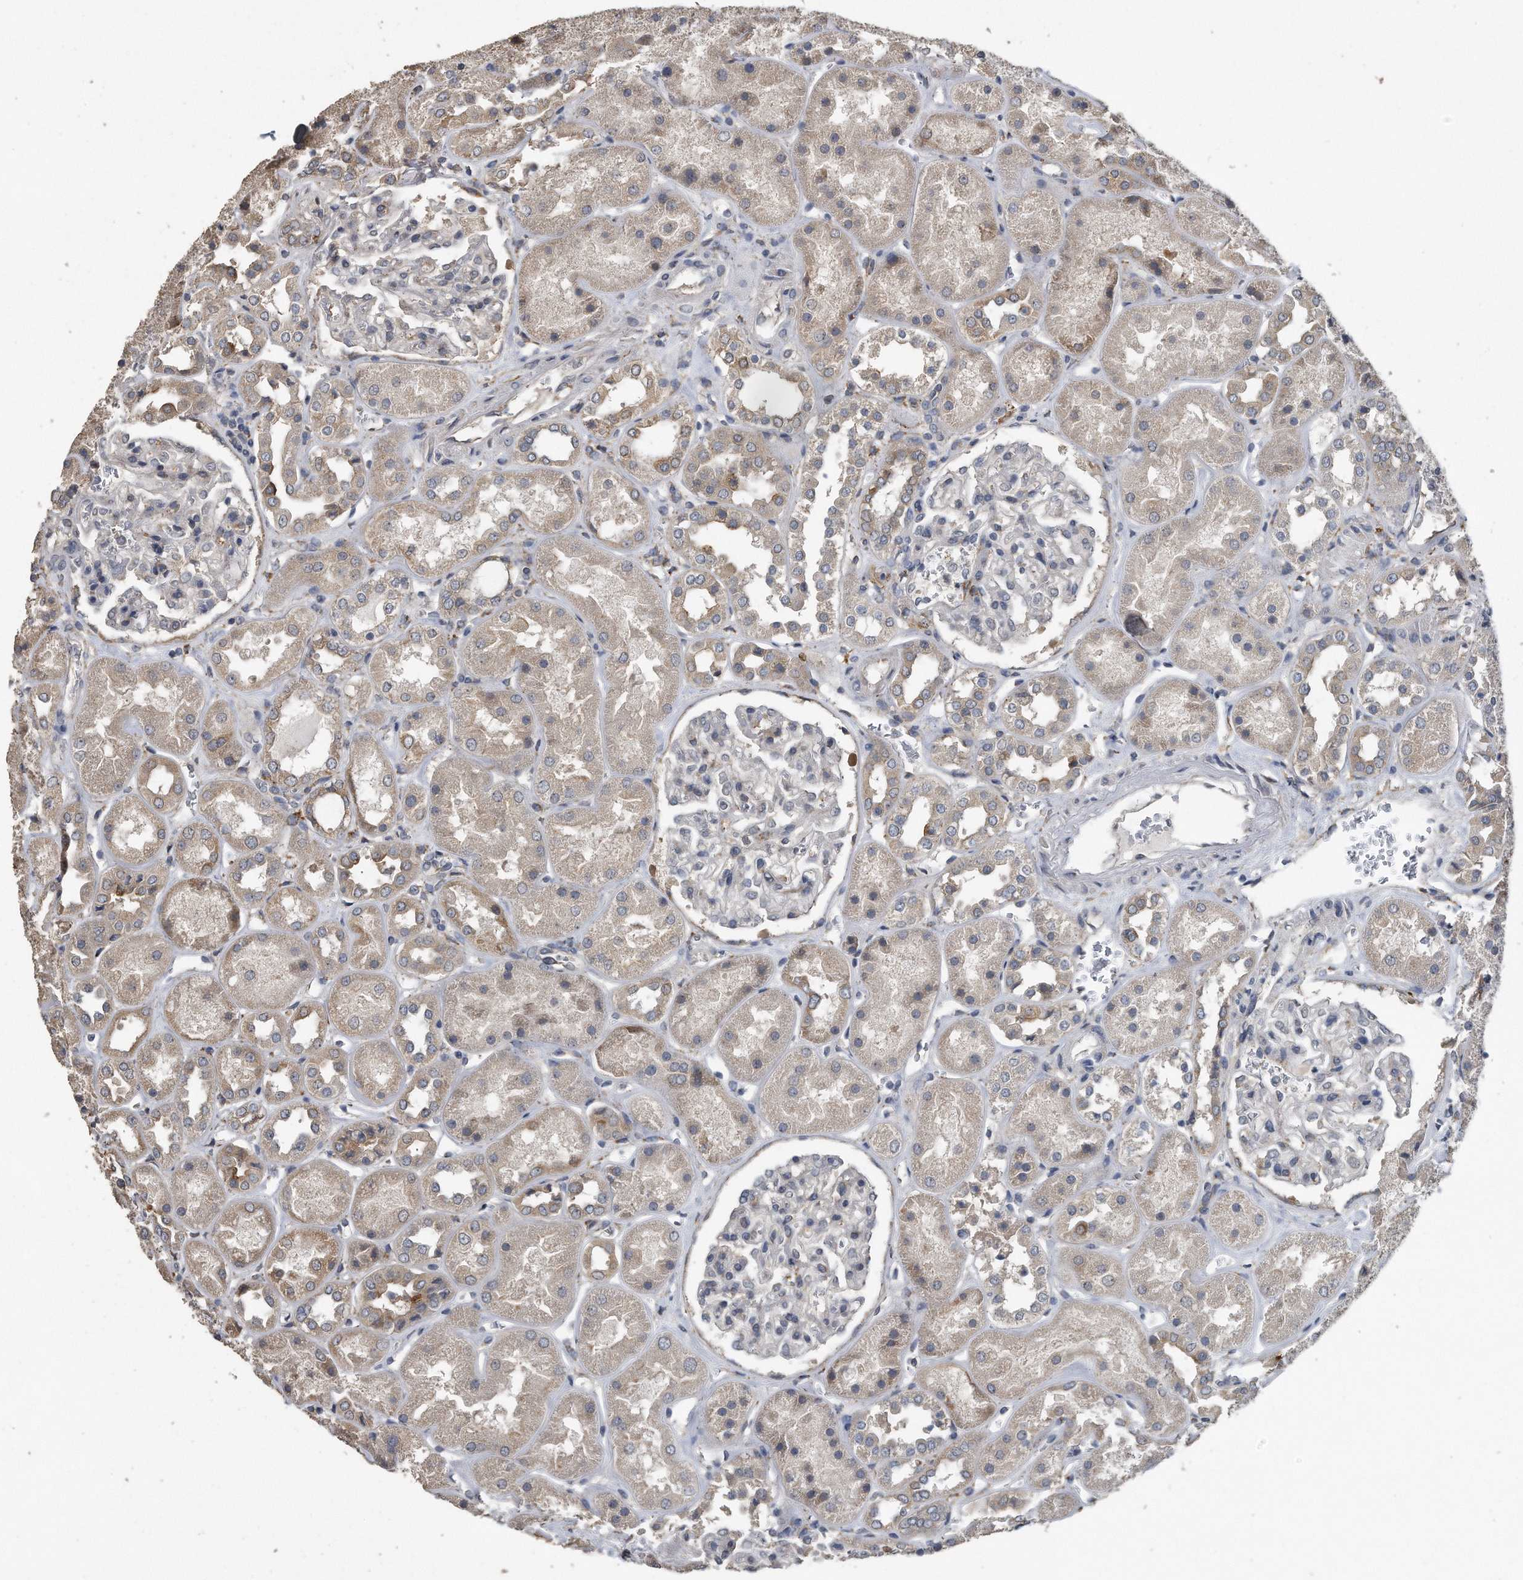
{"staining": {"intensity": "negative", "quantity": "none", "location": "none"}, "tissue": "kidney", "cell_type": "Cells in glomeruli", "image_type": "normal", "snomed": [{"axis": "morphology", "description": "Normal tissue, NOS"}, {"axis": "topography", "description": "Kidney"}], "caption": "Protein analysis of normal kidney shows no significant staining in cells in glomeruli. The staining was performed using DAB to visualize the protein expression in brown, while the nuclei were stained in blue with hematoxylin (Magnification: 20x).", "gene": "PCLO", "patient": {"sex": "male", "age": 70}}